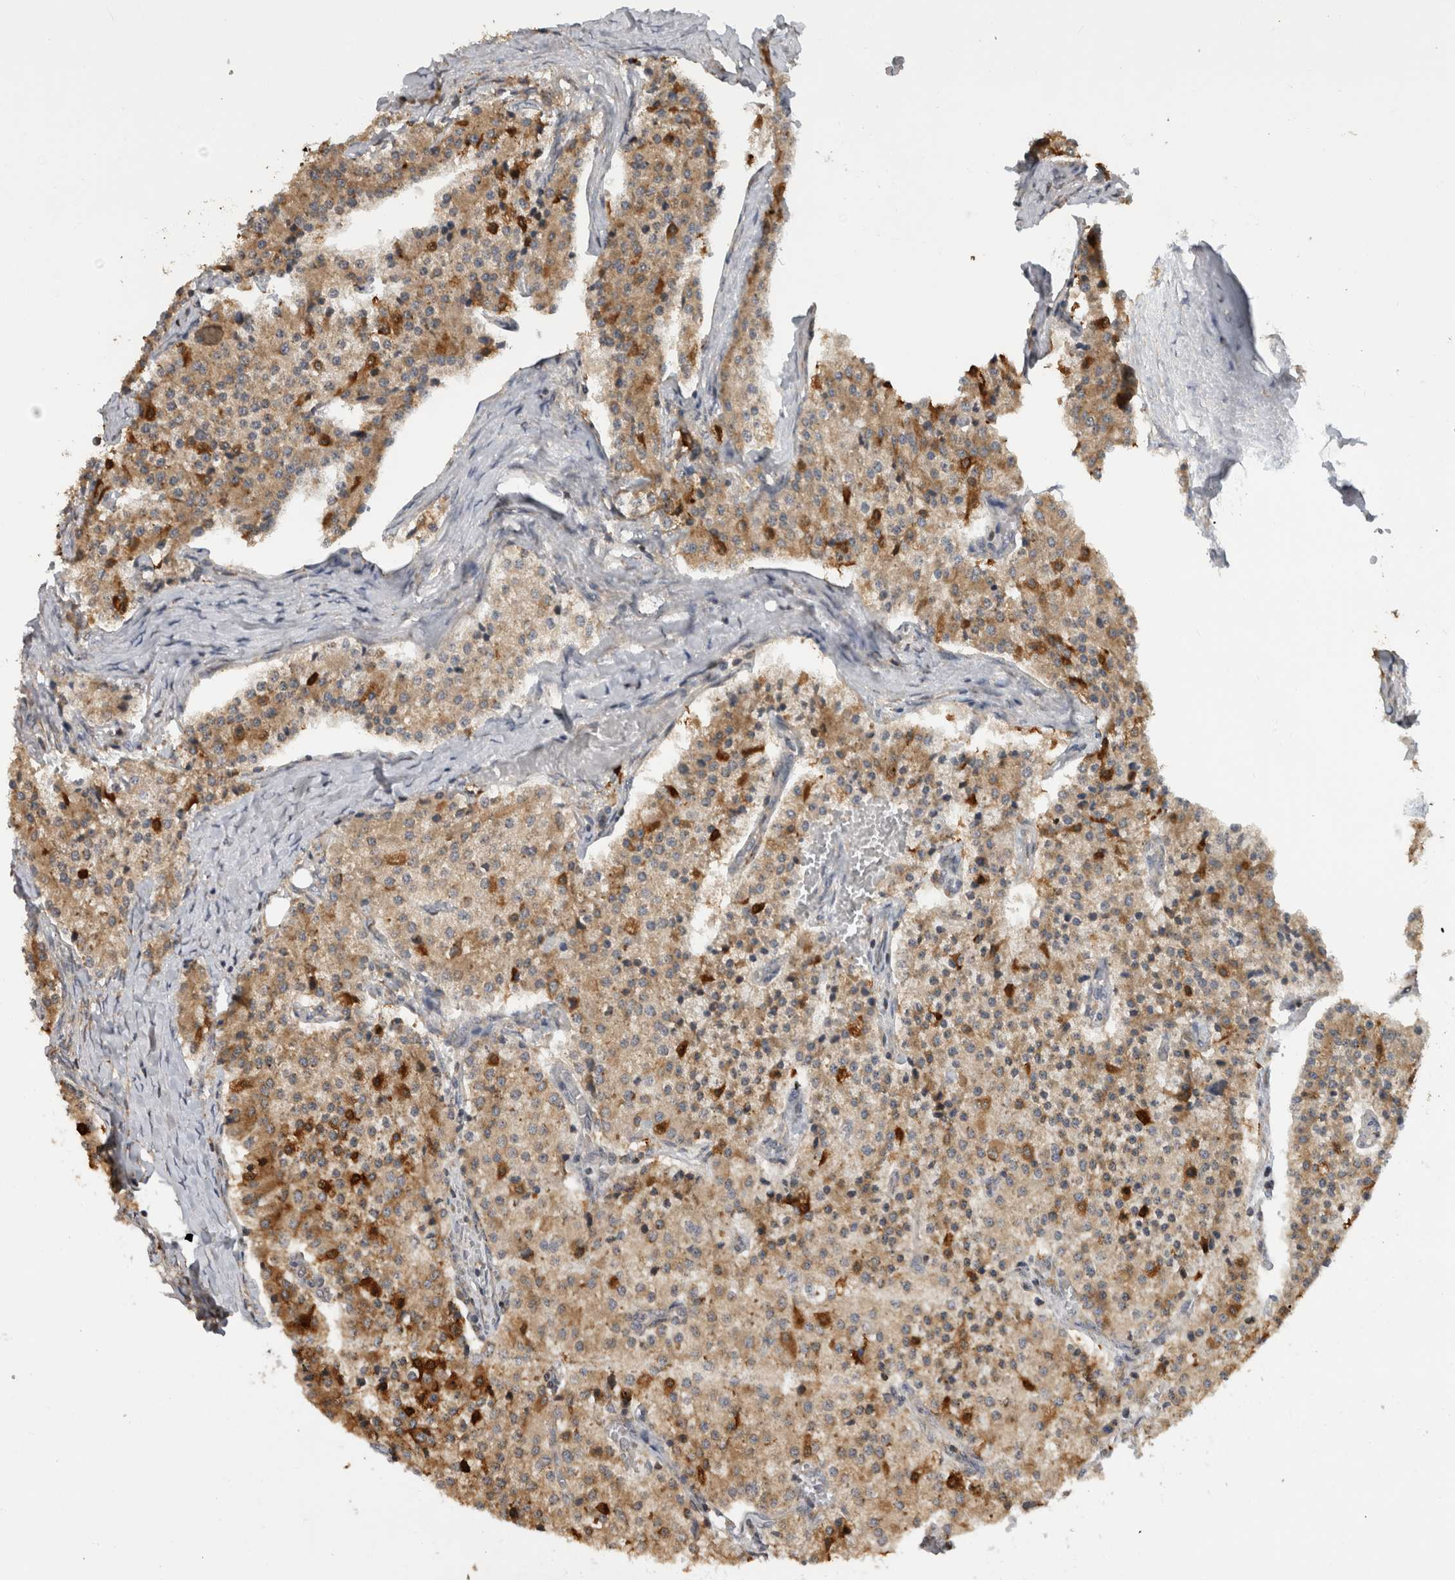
{"staining": {"intensity": "moderate", "quantity": ">75%", "location": "cytoplasmic/membranous"}, "tissue": "carcinoid", "cell_type": "Tumor cells", "image_type": "cancer", "snomed": [{"axis": "morphology", "description": "Carcinoid, malignant, NOS"}, {"axis": "topography", "description": "Colon"}], "caption": "Carcinoid (malignant) stained for a protein (brown) shows moderate cytoplasmic/membranous positive positivity in approximately >75% of tumor cells.", "gene": "PARP6", "patient": {"sex": "female", "age": 52}}